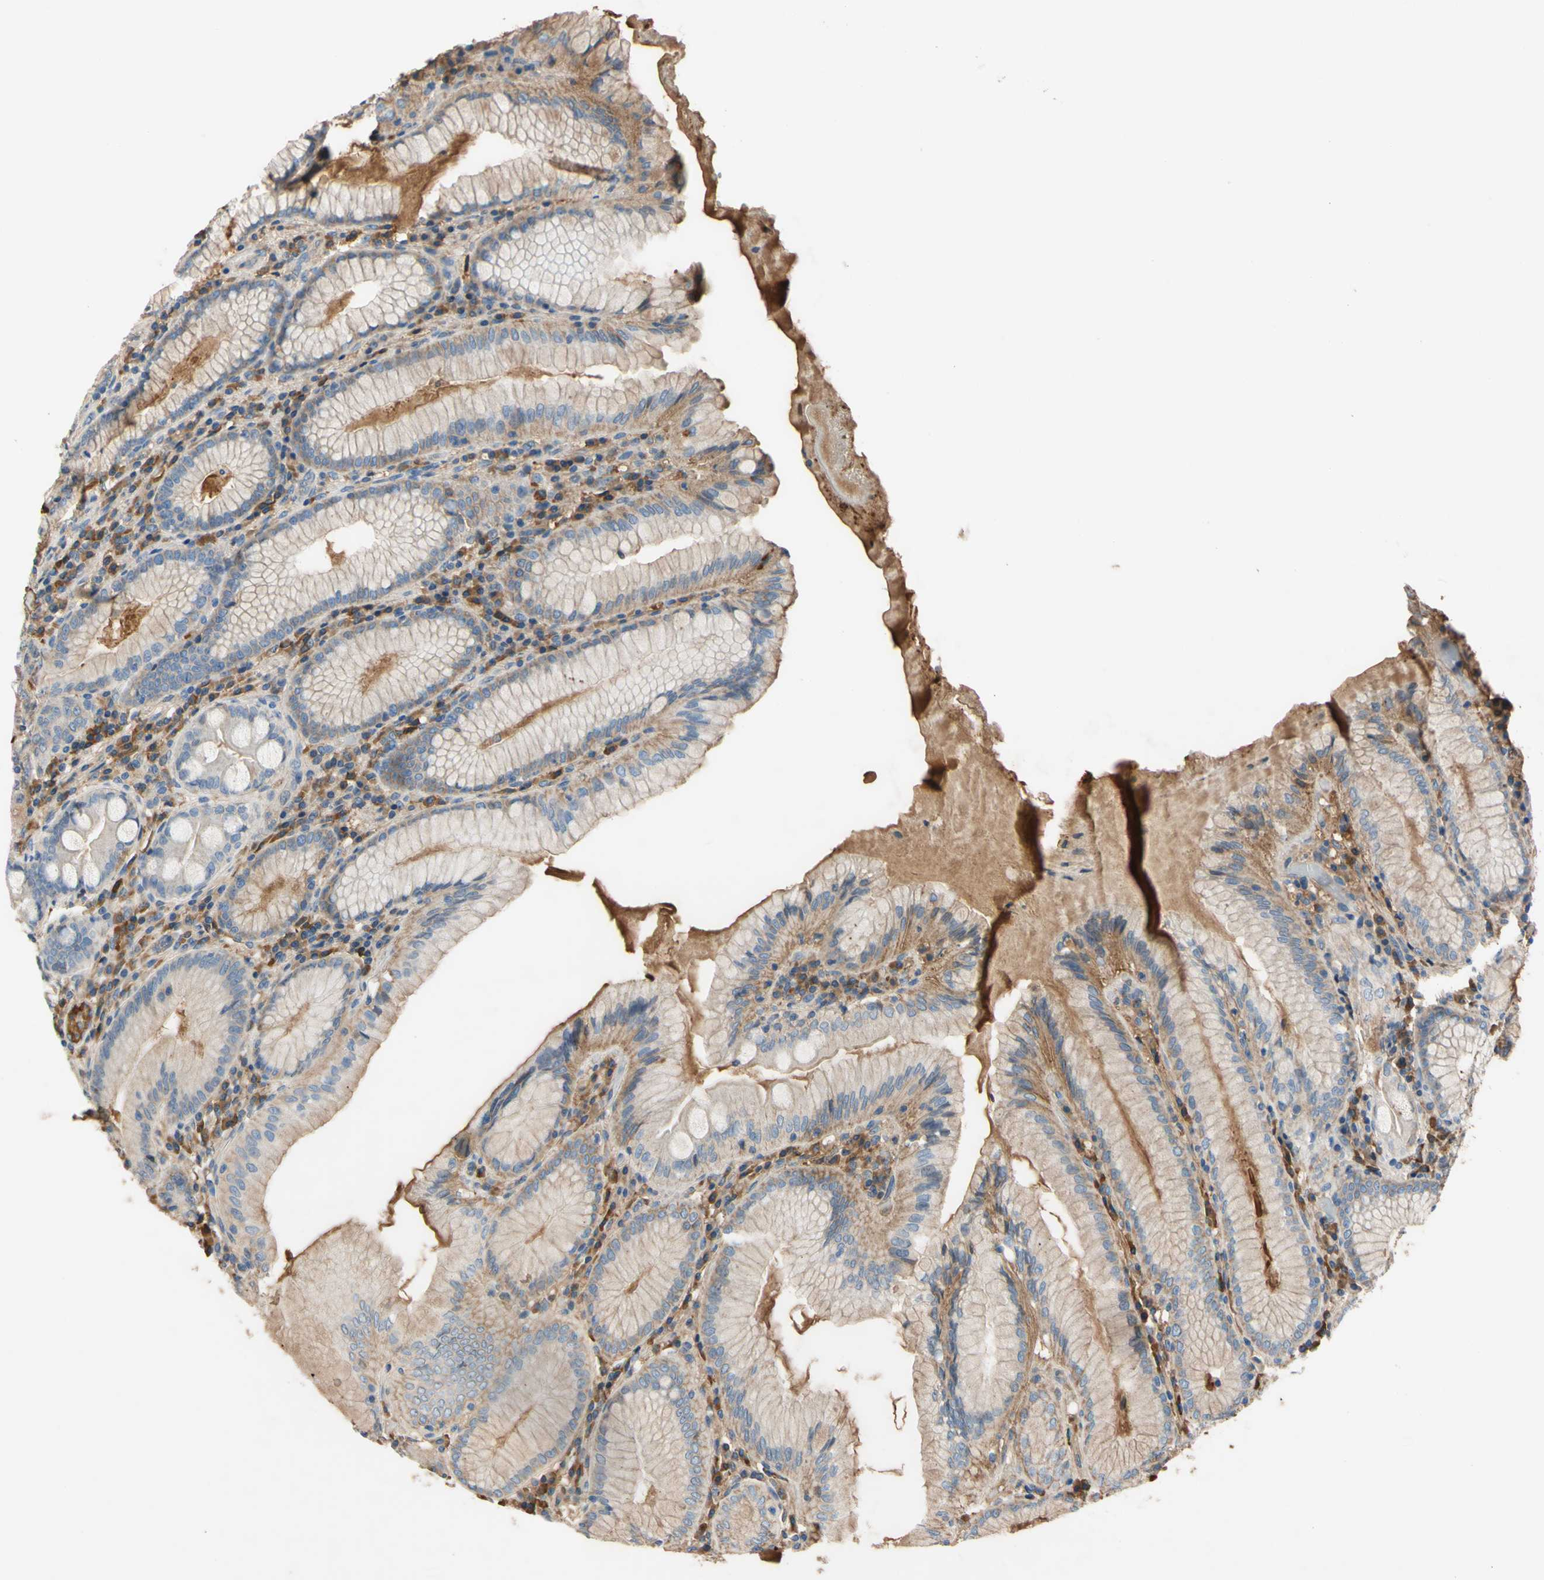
{"staining": {"intensity": "weak", "quantity": ">75%", "location": "cytoplasmic/membranous"}, "tissue": "stomach", "cell_type": "Glandular cells", "image_type": "normal", "snomed": [{"axis": "morphology", "description": "Normal tissue, NOS"}, {"axis": "topography", "description": "Stomach, lower"}], "caption": "The histopathology image shows staining of normal stomach, revealing weak cytoplasmic/membranous protein positivity (brown color) within glandular cells.", "gene": "TIMP2", "patient": {"sex": "female", "age": 76}}